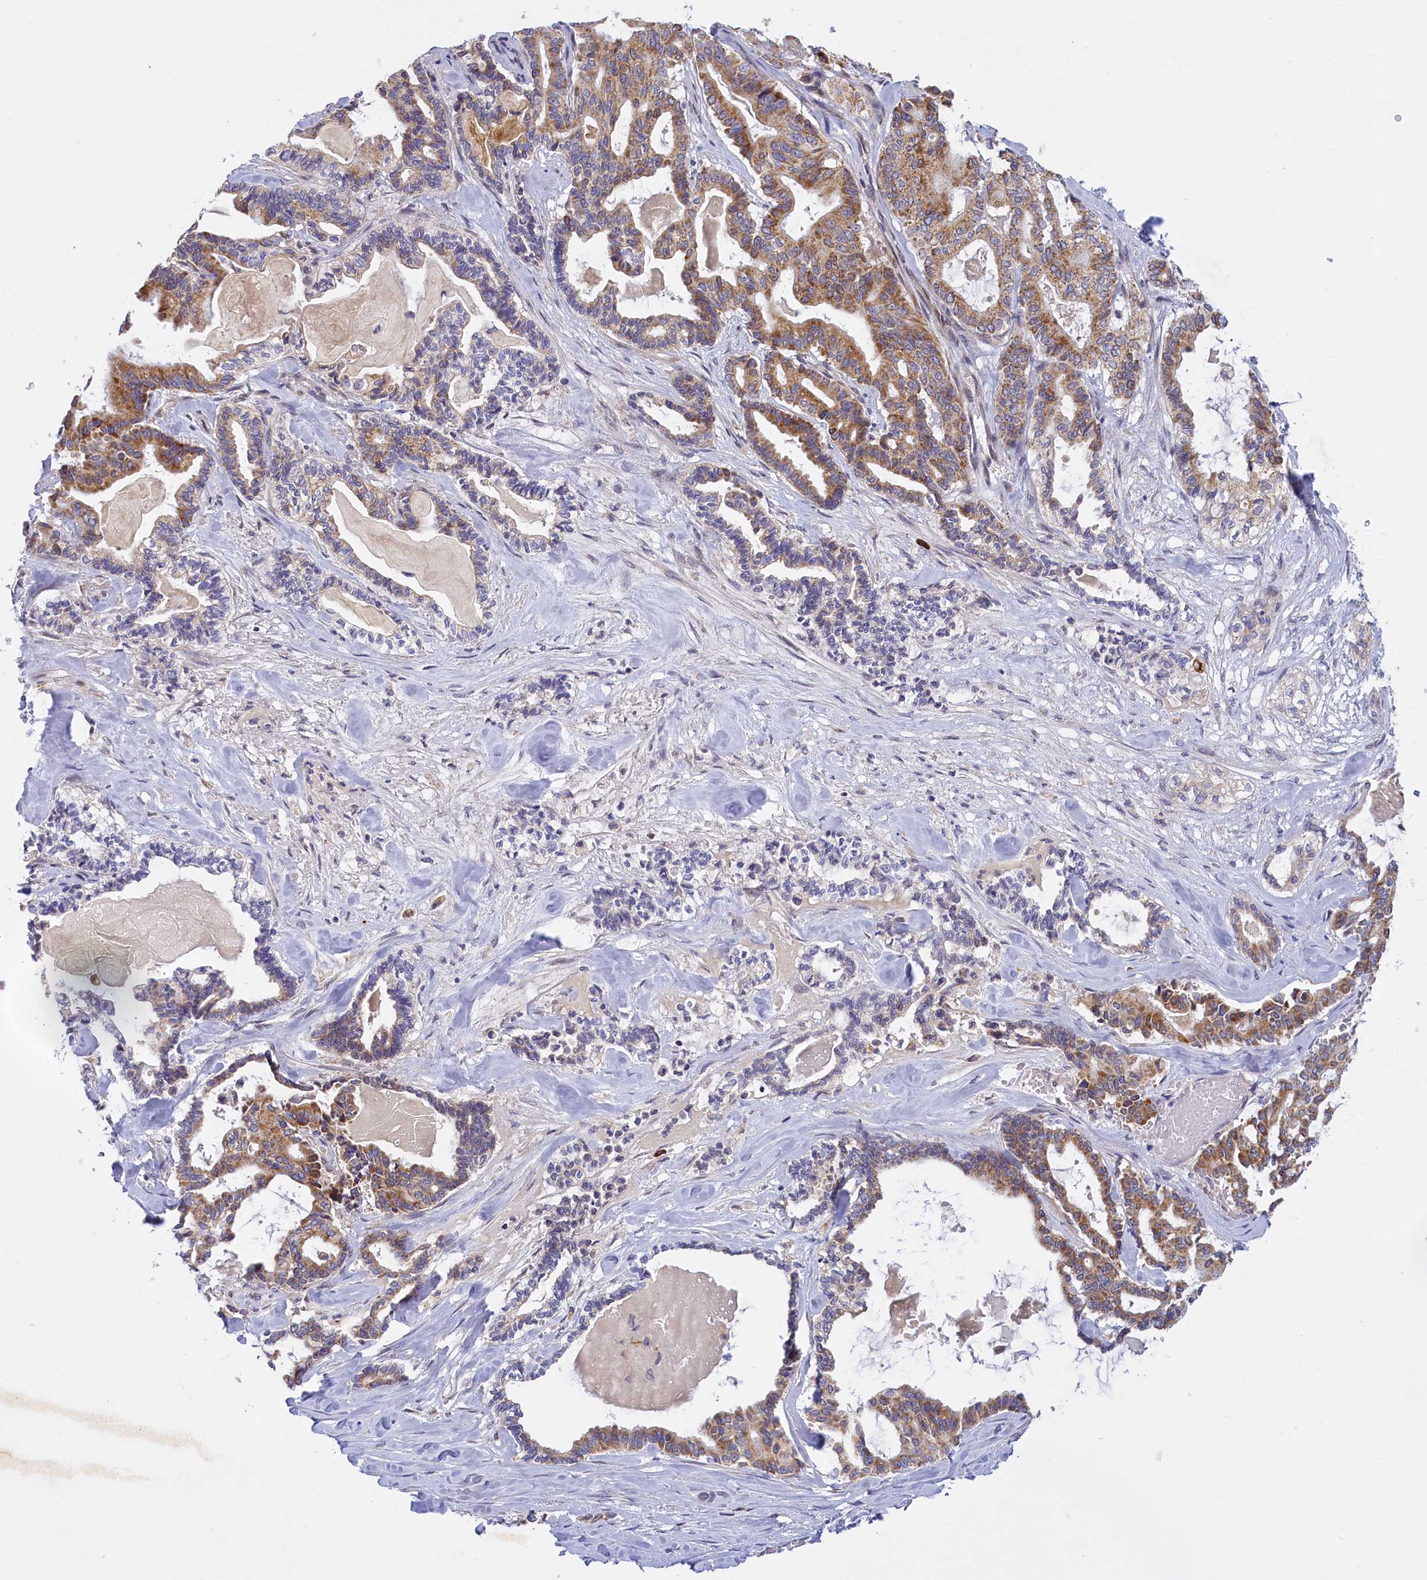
{"staining": {"intensity": "moderate", "quantity": ">75%", "location": "cytoplasmic/membranous"}, "tissue": "pancreatic cancer", "cell_type": "Tumor cells", "image_type": "cancer", "snomed": [{"axis": "morphology", "description": "Adenocarcinoma, NOS"}, {"axis": "topography", "description": "Pancreas"}], "caption": "DAB (3,3'-diaminobenzidine) immunohistochemical staining of adenocarcinoma (pancreatic) shows moderate cytoplasmic/membranous protein expression in approximately >75% of tumor cells.", "gene": "FAM149B1", "patient": {"sex": "male", "age": 63}}